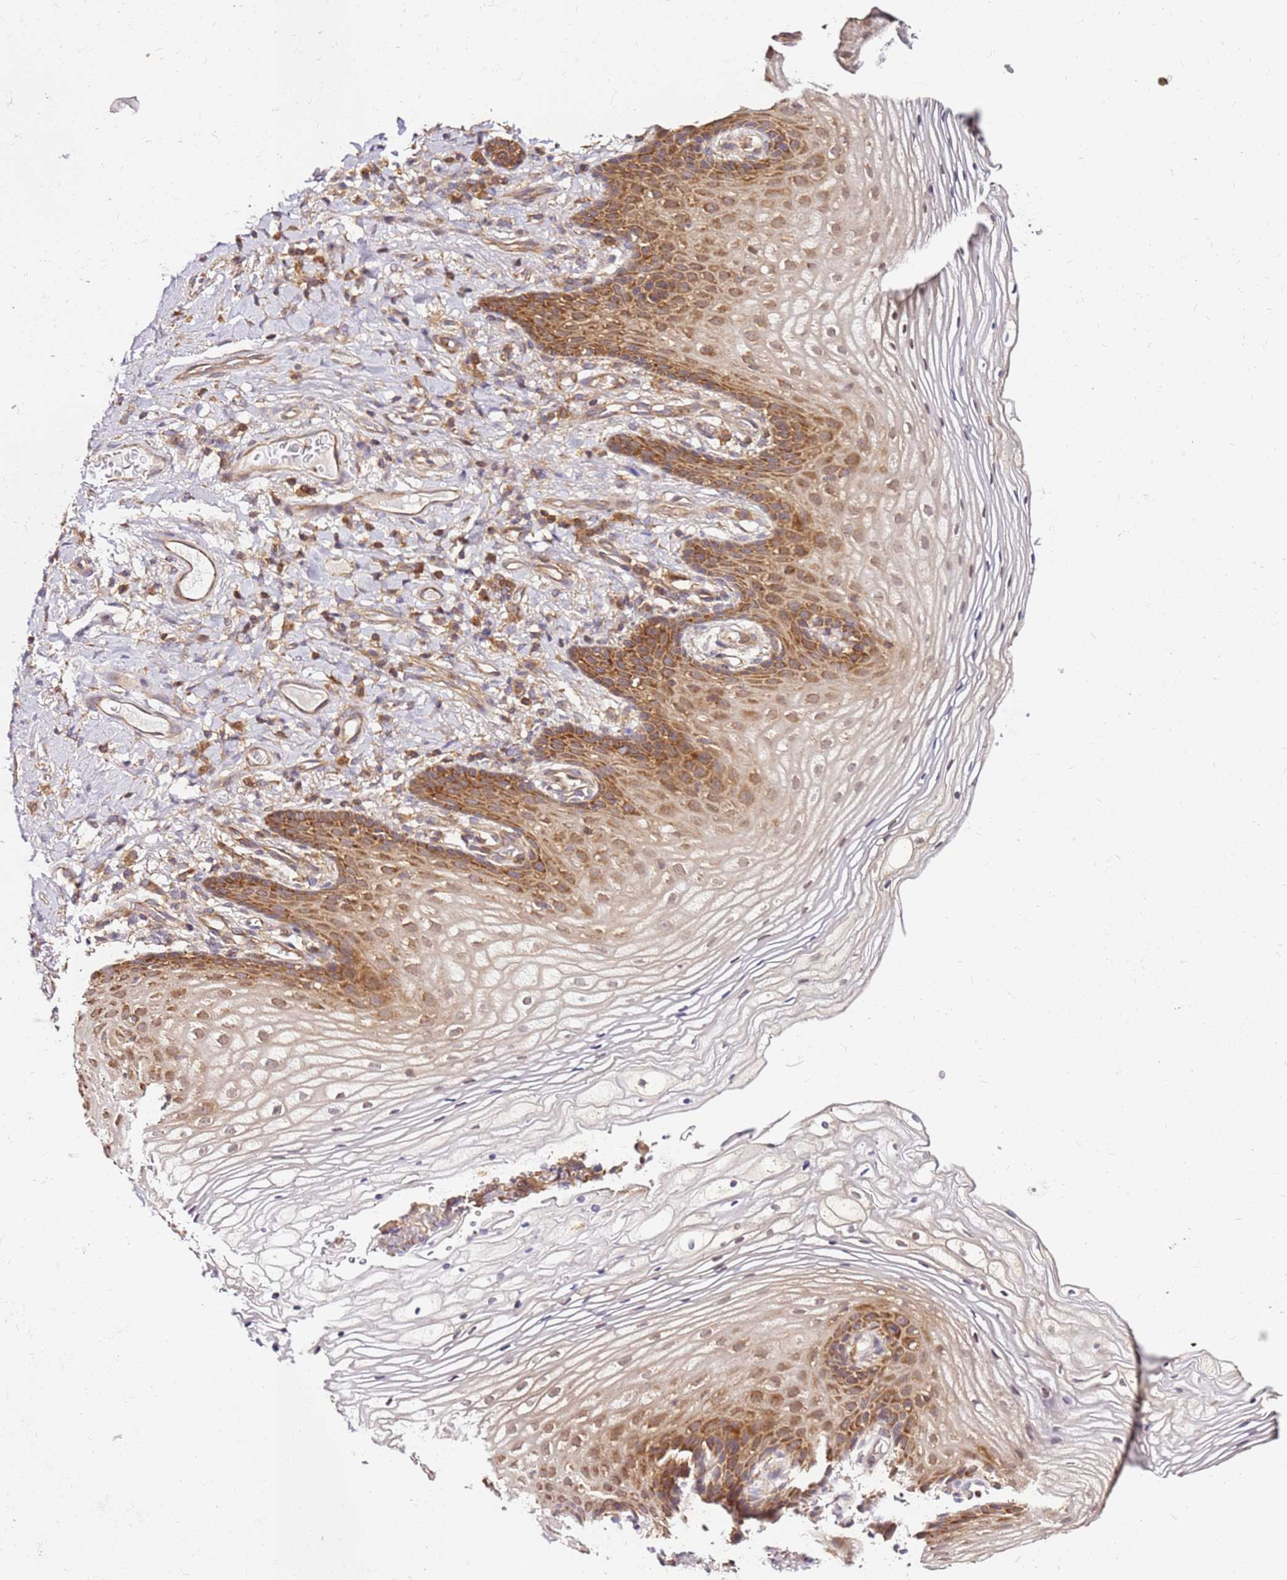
{"staining": {"intensity": "moderate", "quantity": ">75%", "location": "cytoplasmic/membranous"}, "tissue": "vagina", "cell_type": "Squamous epithelial cells", "image_type": "normal", "snomed": [{"axis": "morphology", "description": "Normal tissue, NOS"}, {"axis": "topography", "description": "Vagina"}], "caption": "Normal vagina was stained to show a protein in brown. There is medium levels of moderate cytoplasmic/membranous staining in about >75% of squamous epithelial cells.", "gene": "PIH1D1", "patient": {"sex": "female", "age": 60}}